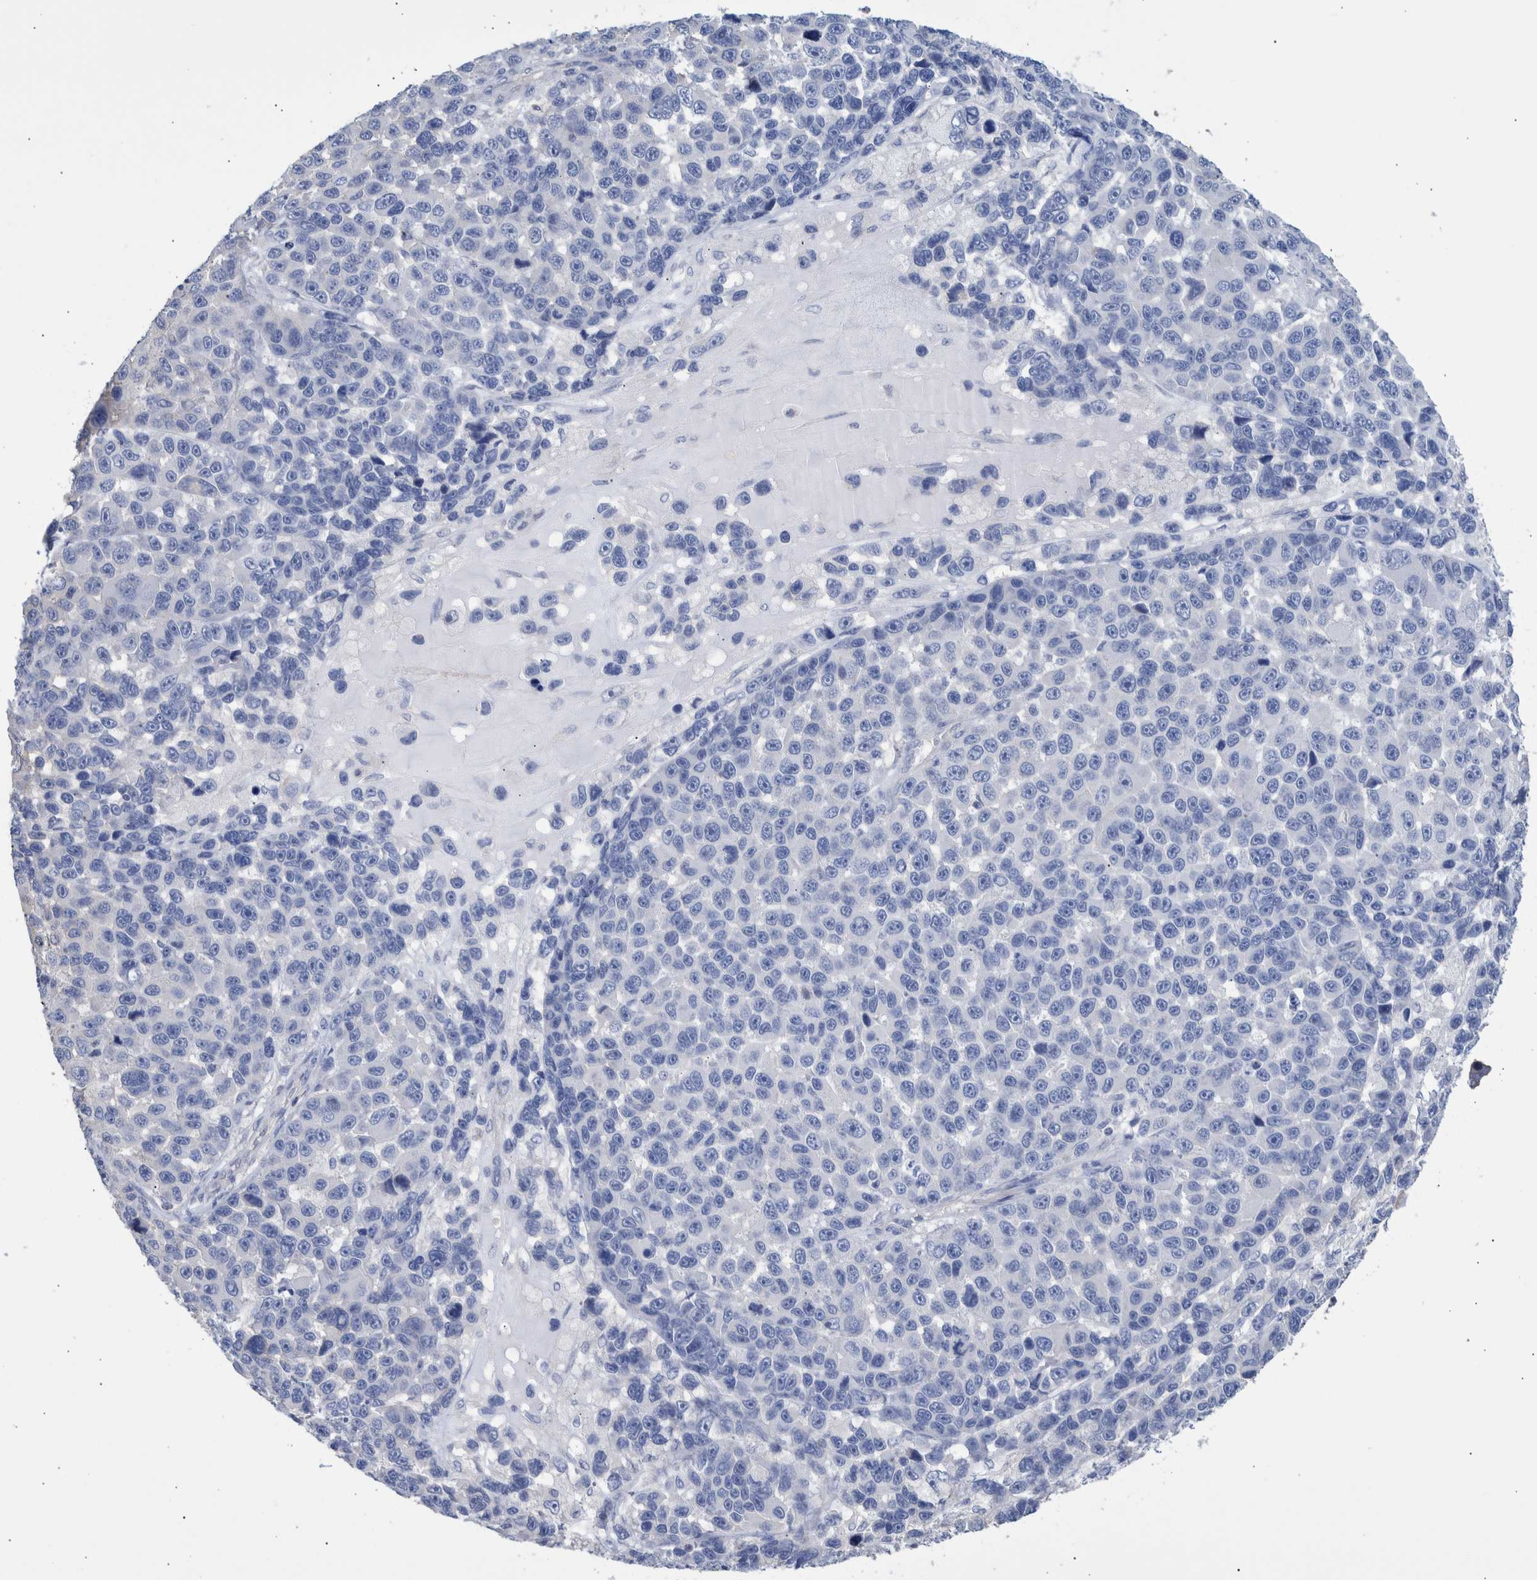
{"staining": {"intensity": "negative", "quantity": "none", "location": "none"}, "tissue": "melanoma", "cell_type": "Tumor cells", "image_type": "cancer", "snomed": [{"axis": "morphology", "description": "Malignant melanoma, NOS"}, {"axis": "topography", "description": "Skin"}], "caption": "Immunohistochemistry (IHC) histopathology image of human malignant melanoma stained for a protein (brown), which exhibits no staining in tumor cells. The staining is performed using DAB brown chromogen with nuclei counter-stained in using hematoxylin.", "gene": "PPP3CC", "patient": {"sex": "male", "age": 53}}